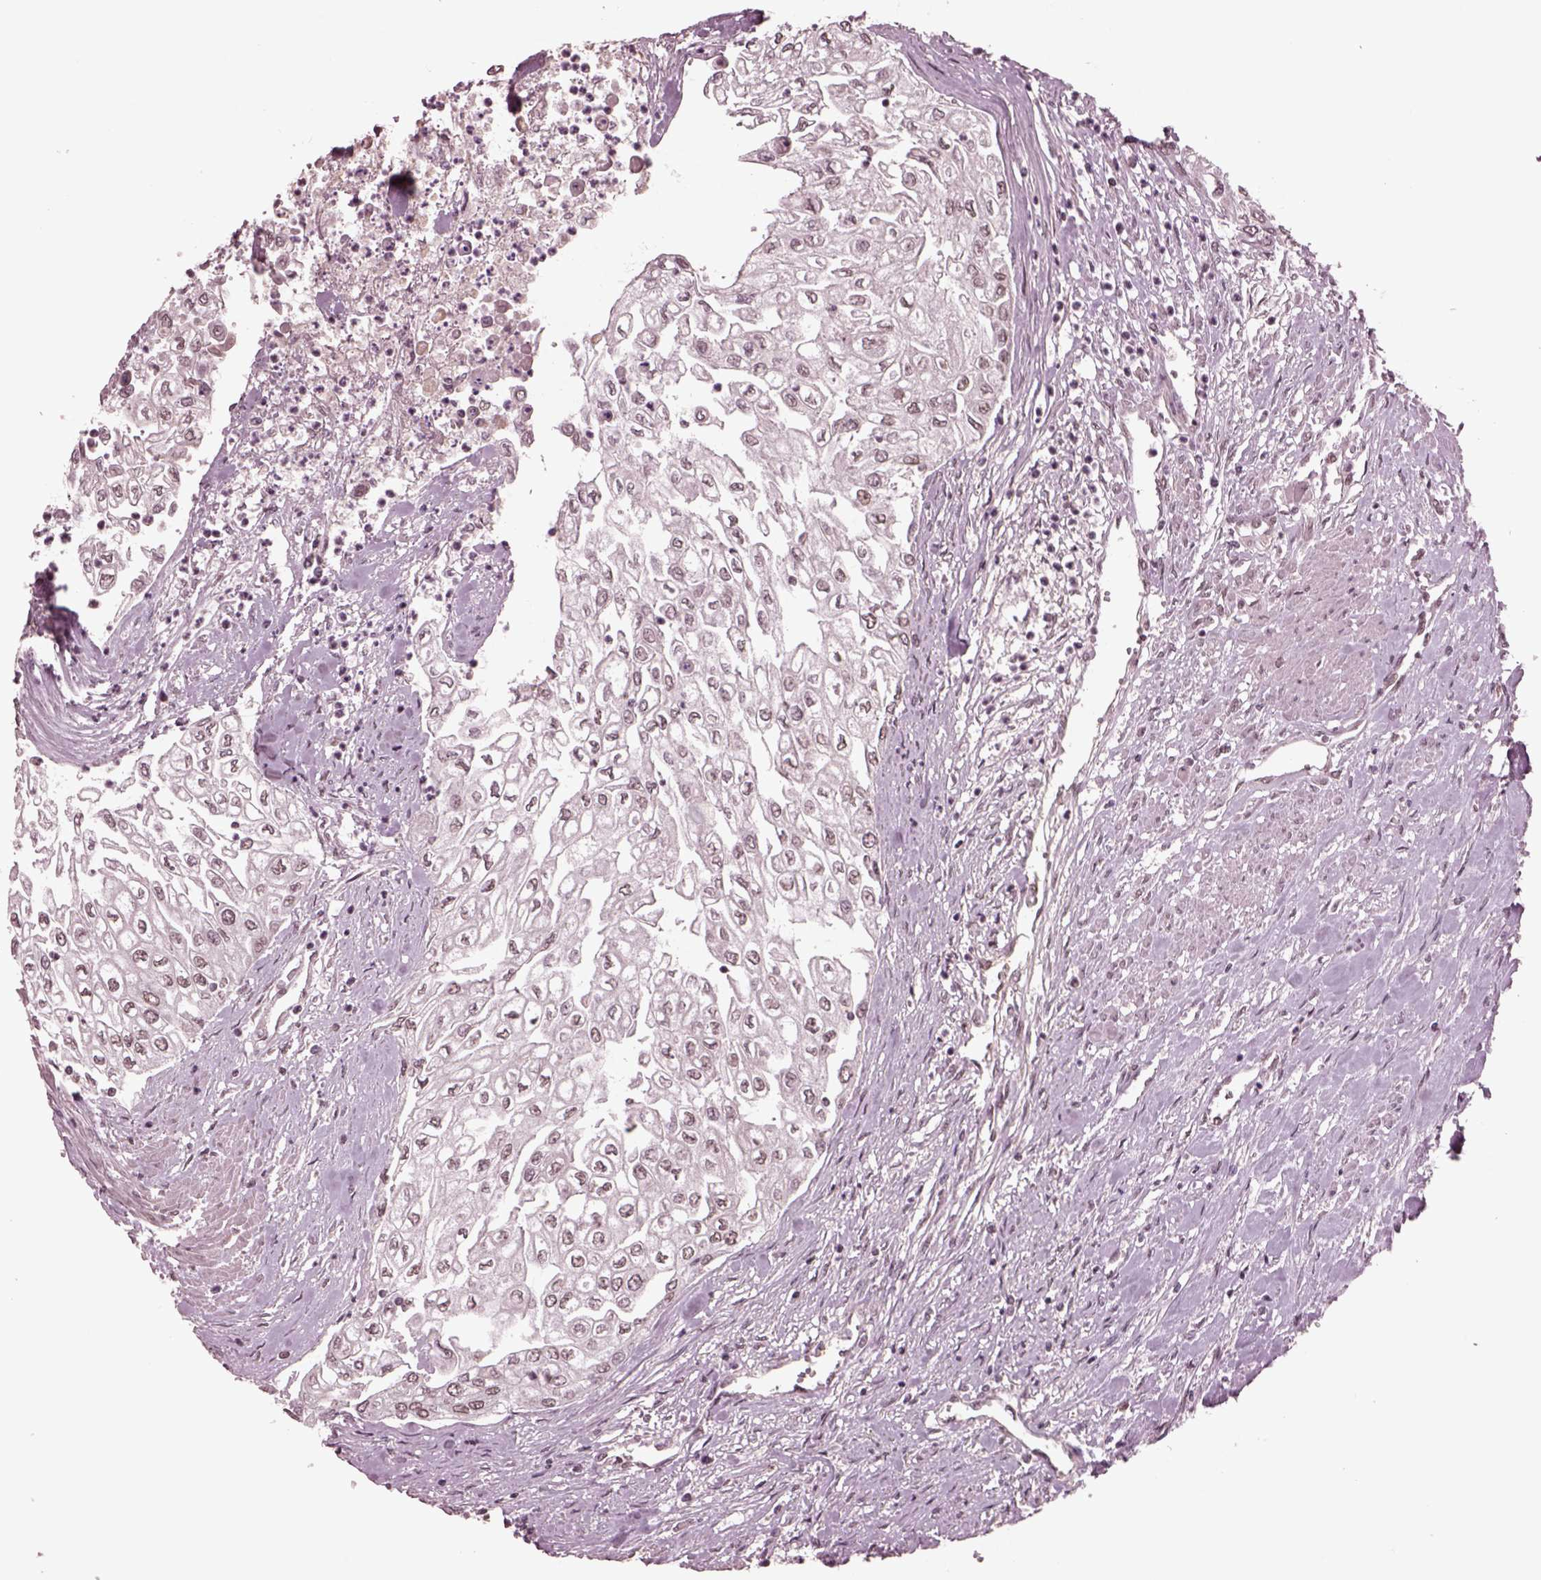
{"staining": {"intensity": "weak", "quantity": "<25%", "location": "nuclear"}, "tissue": "urothelial cancer", "cell_type": "Tumor cells", "image_type": "cancer", "snomed": [{"axis": "morphology", "description": "Urothelial carcinoma, High grade"}, {"axis": "topography", "description": "Urinary bladder"}], "caption": "High power microscopy photomicrograph of an immunohistochemistry (IHC) histopathology image of urothelial carcinoma (high-grade), revealing no significant expression in tumor cells. (DAB immunohistochemistry, high magnification).", "gene": "NAP1L5", "patient": {"sex": "male", "age": 62}}